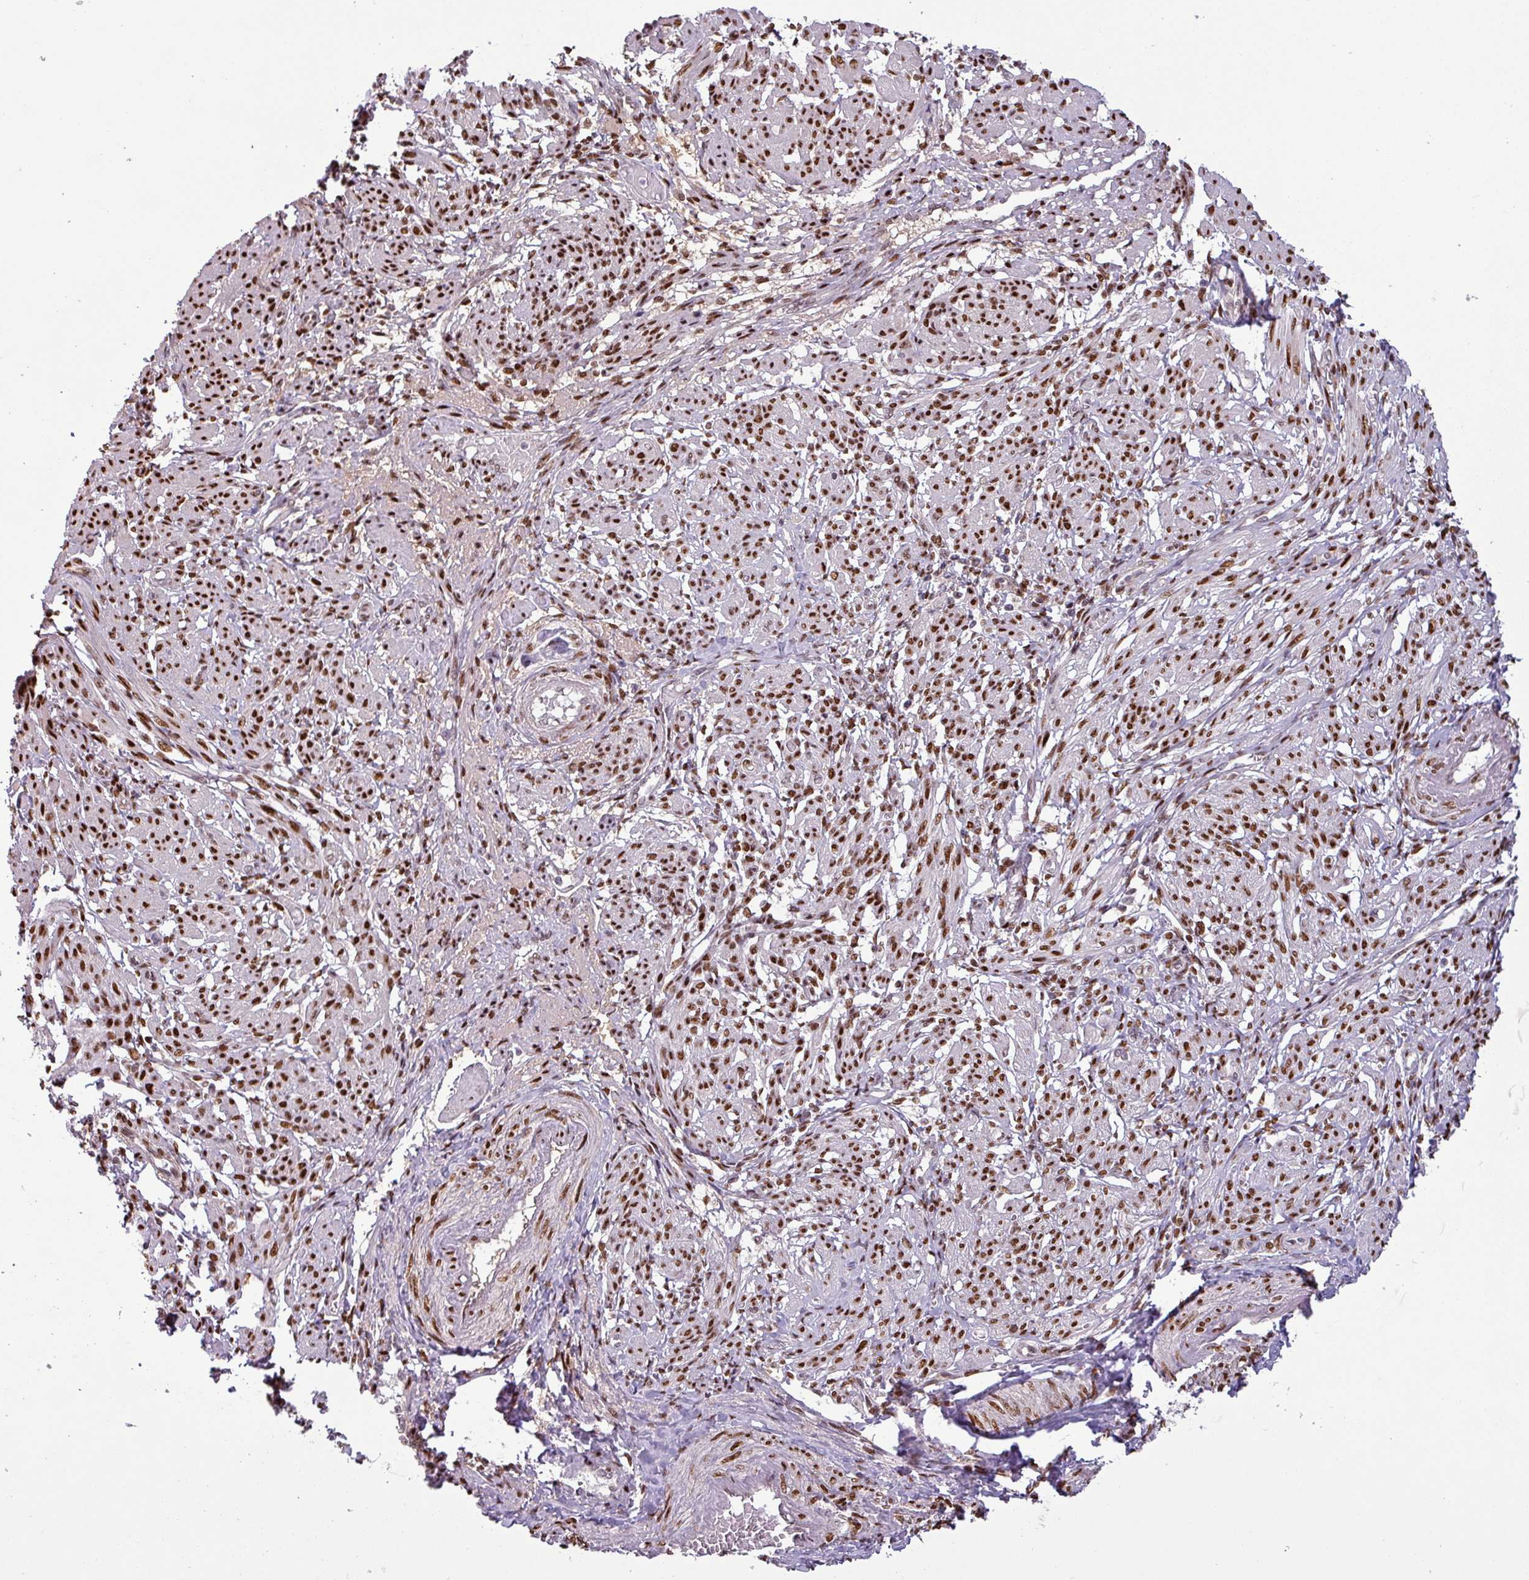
{"staining": {"intensity": "strong", "quantity": ">75%", "location": "nuclear"}, "tissue": "smooth muscle", "cell_type": "Smooth muscle cells", "image_type": "normal", "snomed": [{"axis": "morphology", "description": "Normal tissue, NOS"}, {"axis": "topography", "description": "Smooth muscle"}], "caption": "Smooth muscle stained with DAB (3,3'-diaminobenzidine) immunohistochemistry (IHC) shows high levels of strong nuclear expression in approximately >75% of smooth muscle cells.", "gene": "IRF2BPL", "patient": {"sex": "female", "age": 39}}